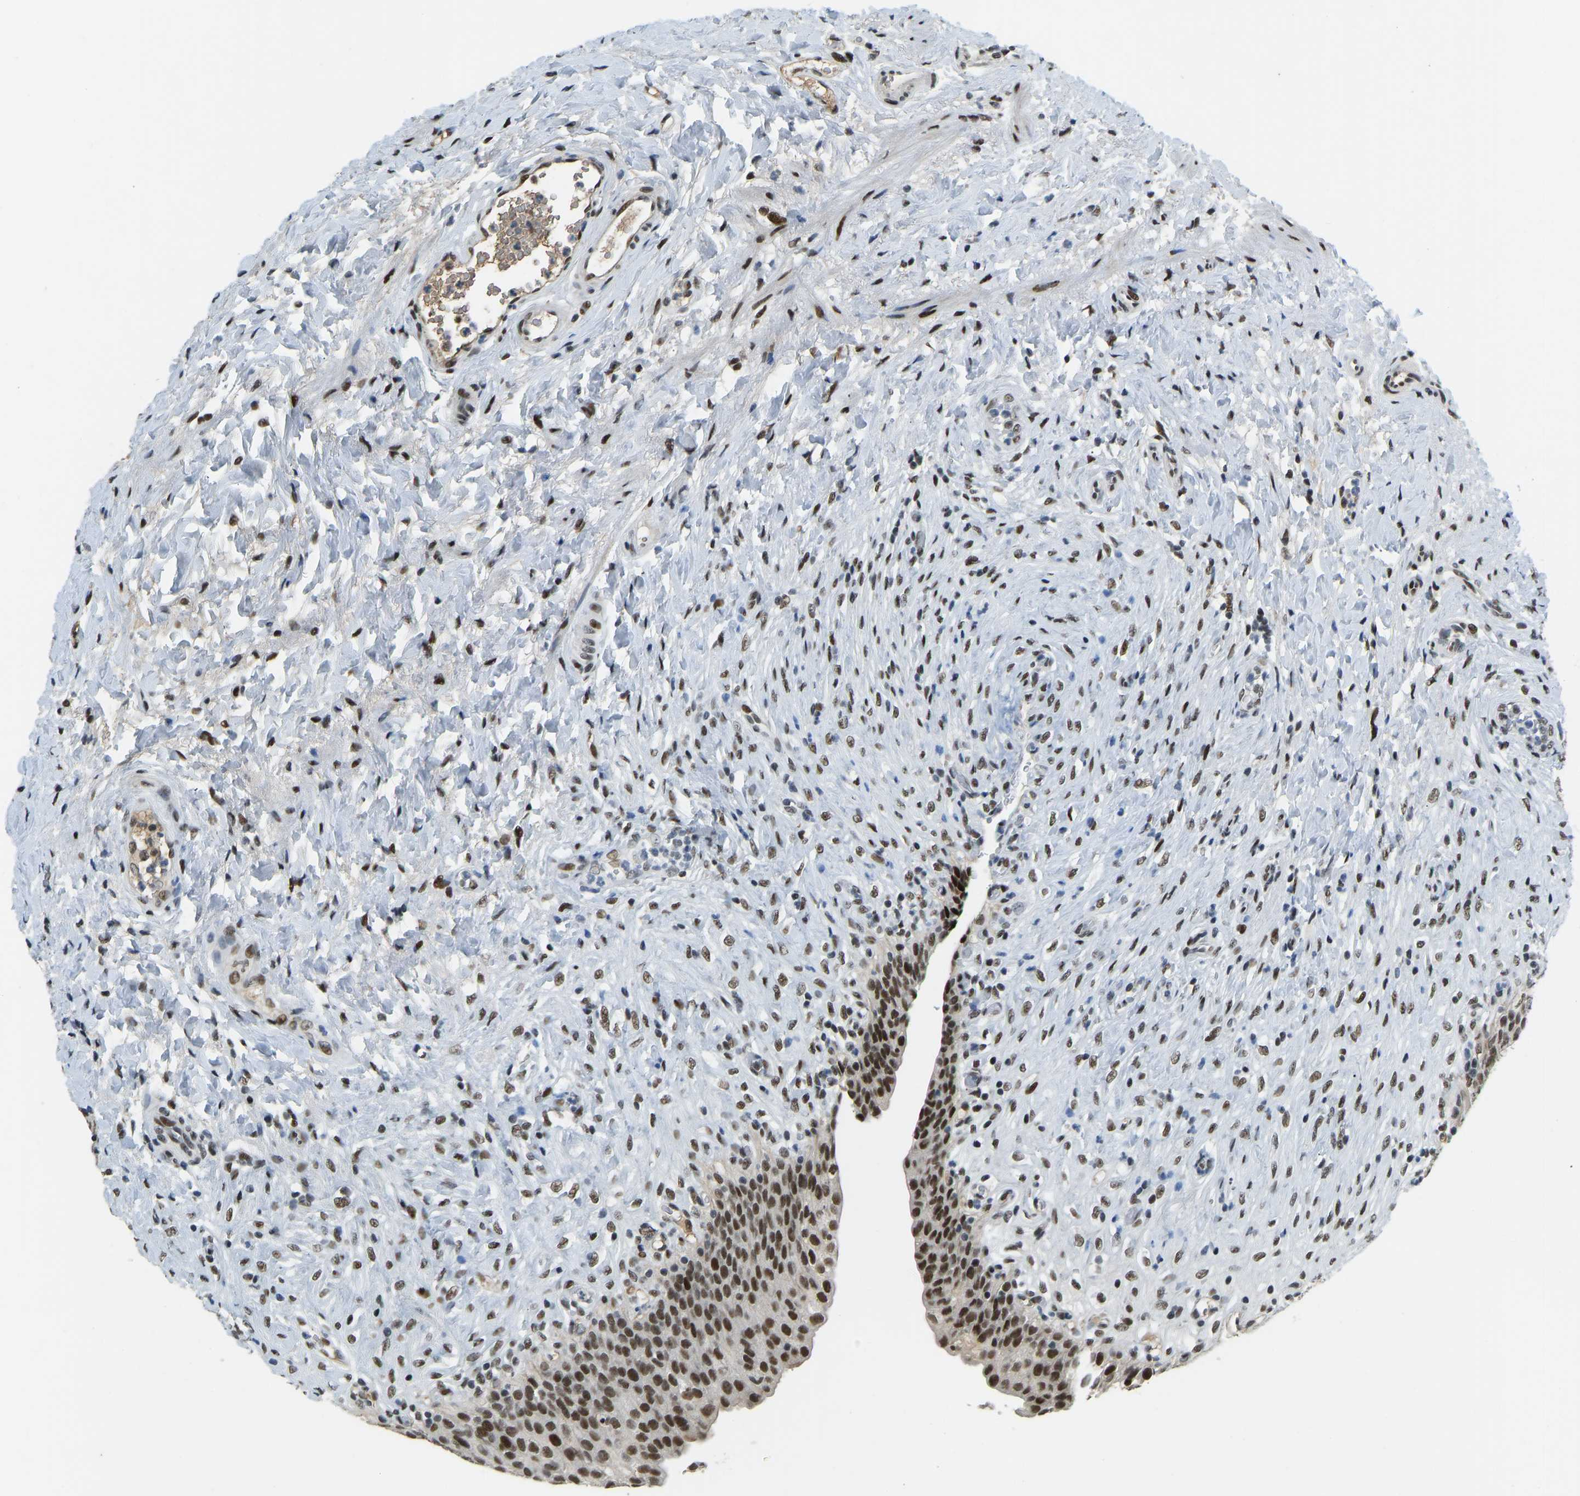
{"staining": {"intensity": "strong", "quantity": ">75%", "location": "nuclear"}, "tissue": "urinary bladder", "cell_type": "Urothelial cells", "image_type": "normal", "snomed": [{"axis": "morphology", "description": "Urothelial carcinoma, High grade"}, {"axis": "topography", "description": "Urinary bladder"}], "caption": "Immunohistochemistry (IHC) photomicrograph of normal urinary bladder stained for a protein (brown), which shows high levels of strong nuclear positivity in about >75% of urothelial cells.", "gene": "FOXK1", "patient": {"sex": "male", "age": 46}}